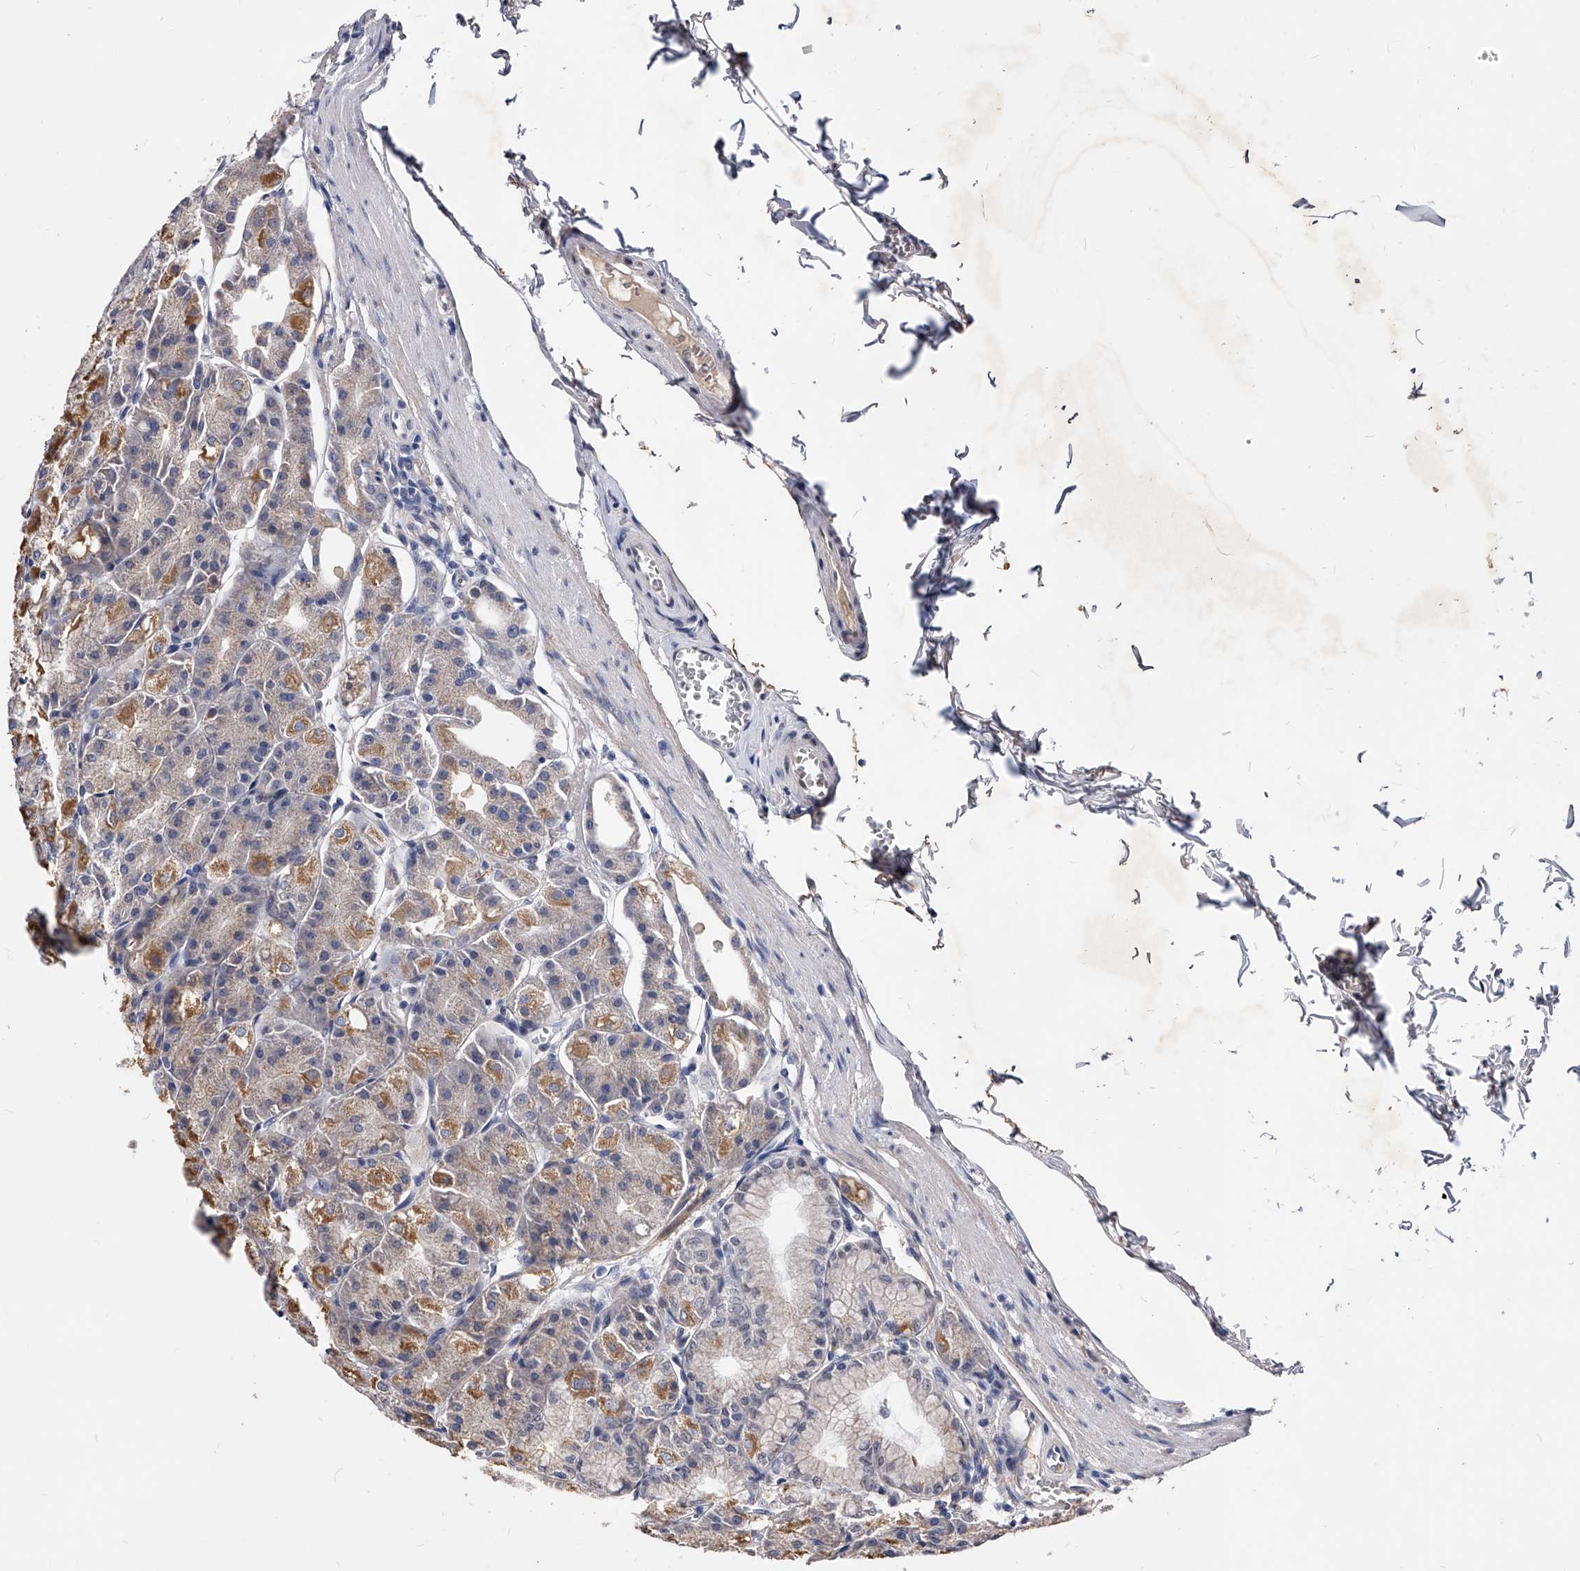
{"staining": {"intensity": "moderate", "quantity": "25%-75%", "location": "cytoplasmic/membranous"}, "tissue": "stomach", "cell_type": "Glandular cells", "image_type": "normal", "snomed": [{"axis": "morphology", "description": "Normal tissue, NOS"}, {"axis": "topography", "description": "Stomach, lower"}], "caption": "A medium amount of moderate cytoplasmic/membranous expression is appreciated in about 25%-75% of glandular cells in normal stomach.", "gene": "ZNF529", "patient": {"sex": "male", "age": 71}}